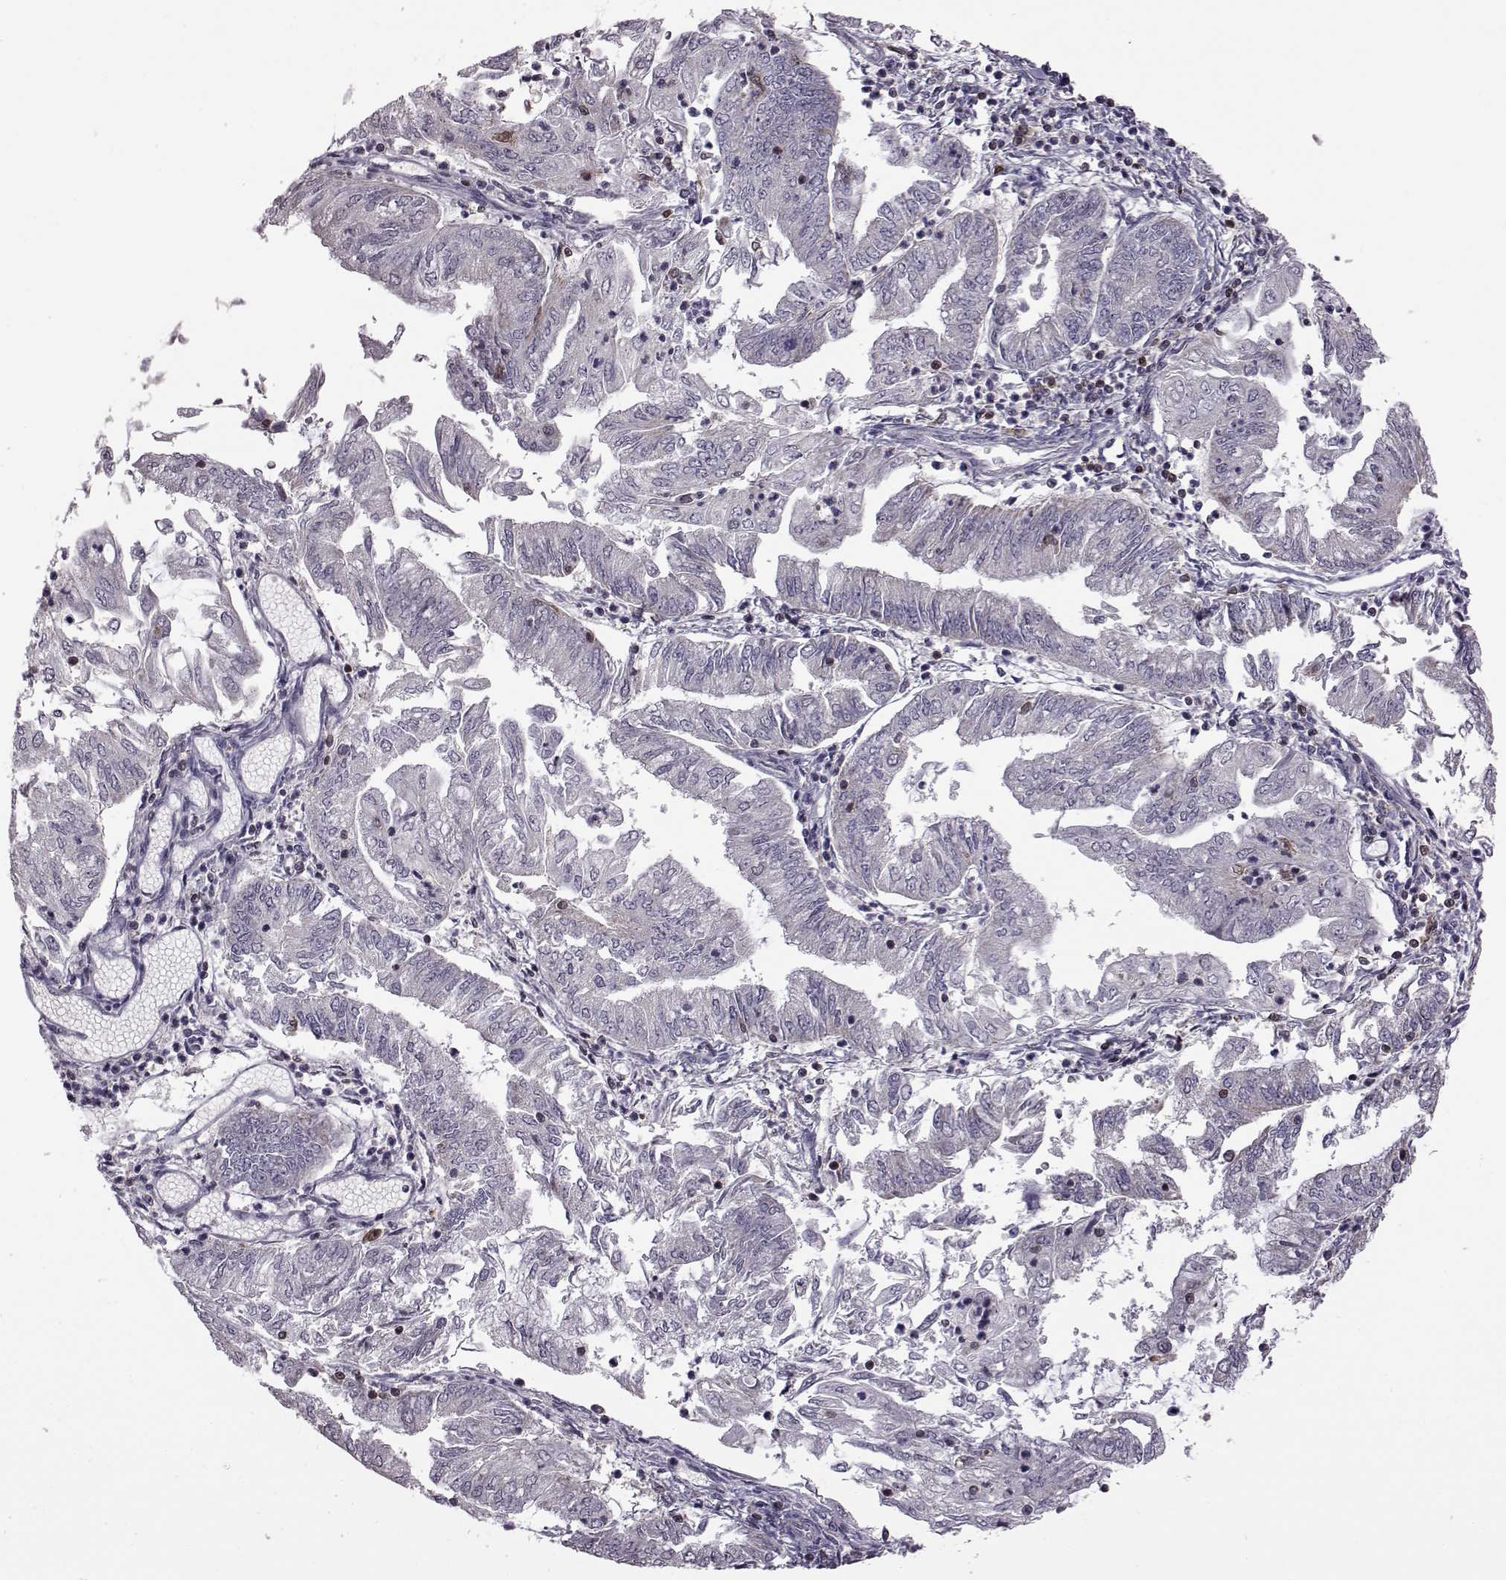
{"staining": {"intensity": "negative", "quantity": "none", "location": "none"}, "tissue": "endometrial cancer", "cell_type": "Tumor cells", "image_type": "cancer", "snomed": [{"axis": "morphology", "description": "Adenocarcinoma, NOS"}, {"axis": "topography", "description": "Endometrium"}], "caption": "Photomicrograph shows no significant protein positivity in tumor cells of endometrial adenocarcinoma. (DAB (3,3'-diaminobenzidine) IHC, high magnification).", "gene": "DOK2", "patient": {"sex": "female", "age": 55}}